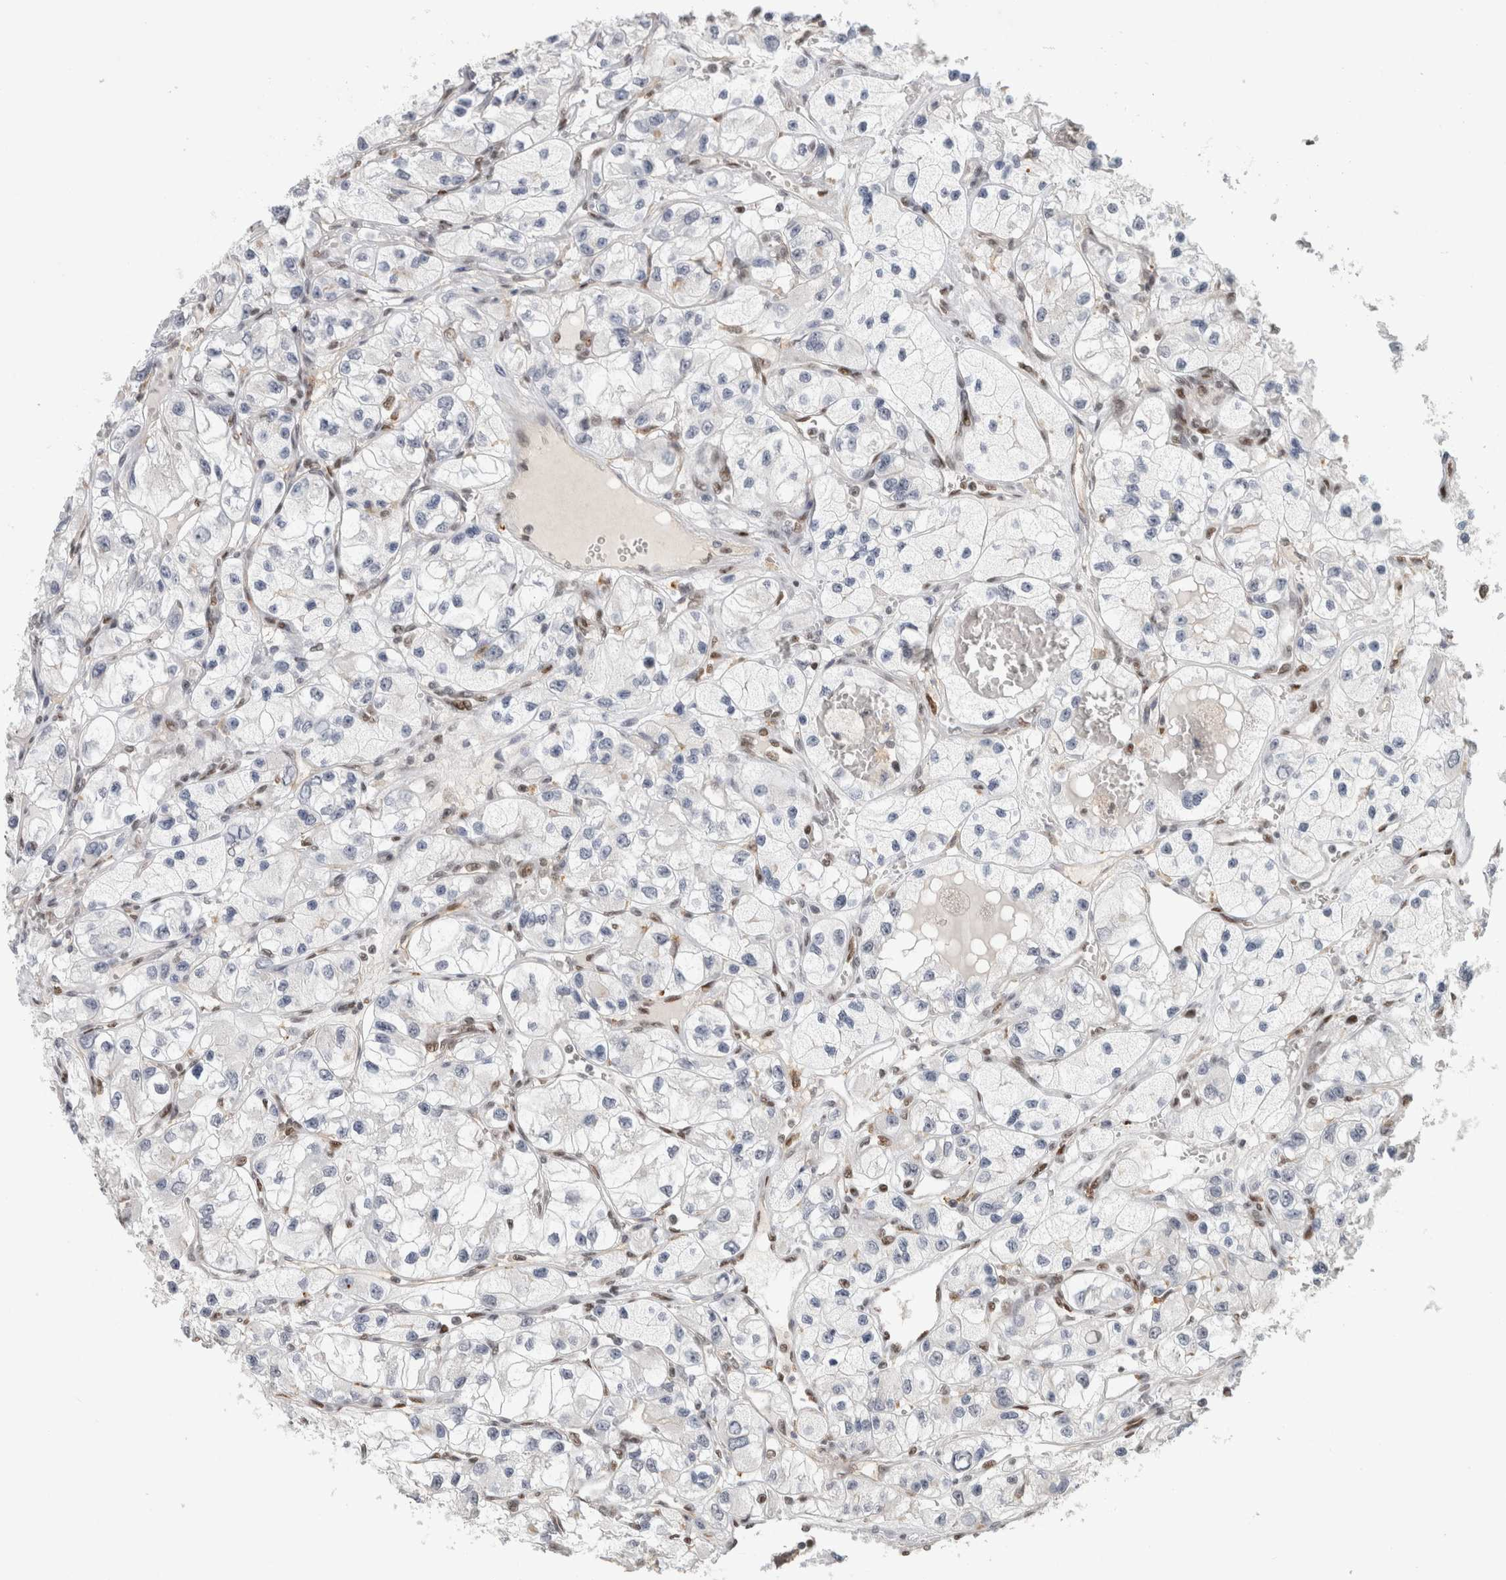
{"staining": {"intensity": "negative", "quantity": "none", "location": "none"}, "tissue": "renal cancer", "cell_type": "Tumor cells", "image_type": "cancer", "snomed": [{"axis": "morphology", "description": "Adenocarcinoma, NOS"}, {"axis": "topography", "description": "Kidney"}], "caption": "Renal adenocarcinoma stained for a protein using immunohistochemistry (IHC) exhibits no staining tumor cells.", "gene": "SRARP", "patient": {"sex": "female", "age": 57}}